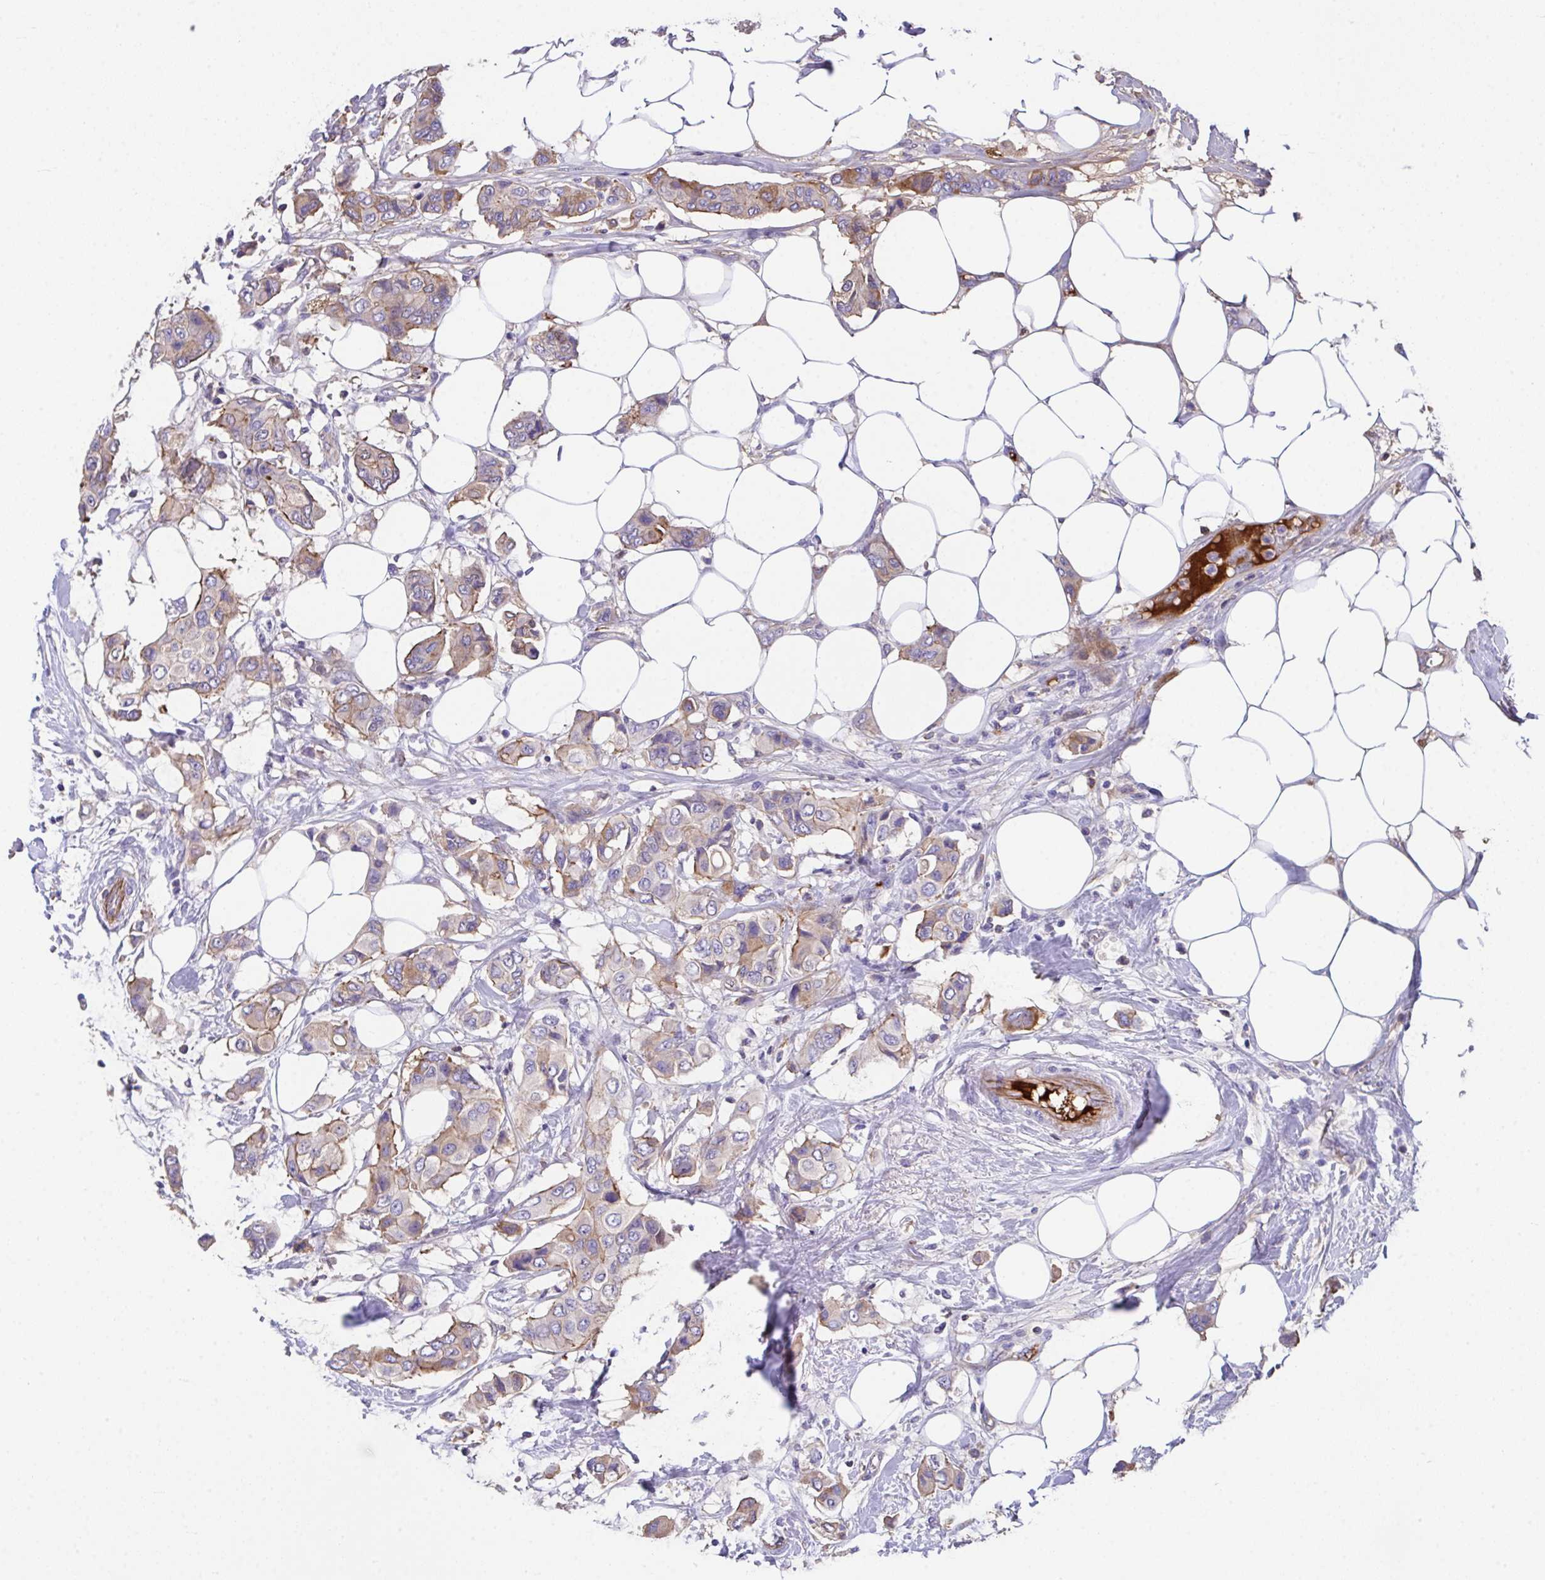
{"staining": {"intensity": "moderate", "quantity": "25%-75%", "location": "cytoplasmic/membranous"}, "tissue": "breast cancer", "cell_type": "Tumor cells", "image_type": "cancer", "snomed": [{"axis": "morphology", "description": "Lobular carcinoma"}, {"axis": "topography", "description": "Breast"}], "caption": "Protein positivity by immunohistochemistry demonstrates moderate cytoplasmic/membranous positivity in about 25%-75% of tumor cells in breast cancer.", "gene": "ZNF813", "patient": {"sex": "female", "age": 51}}